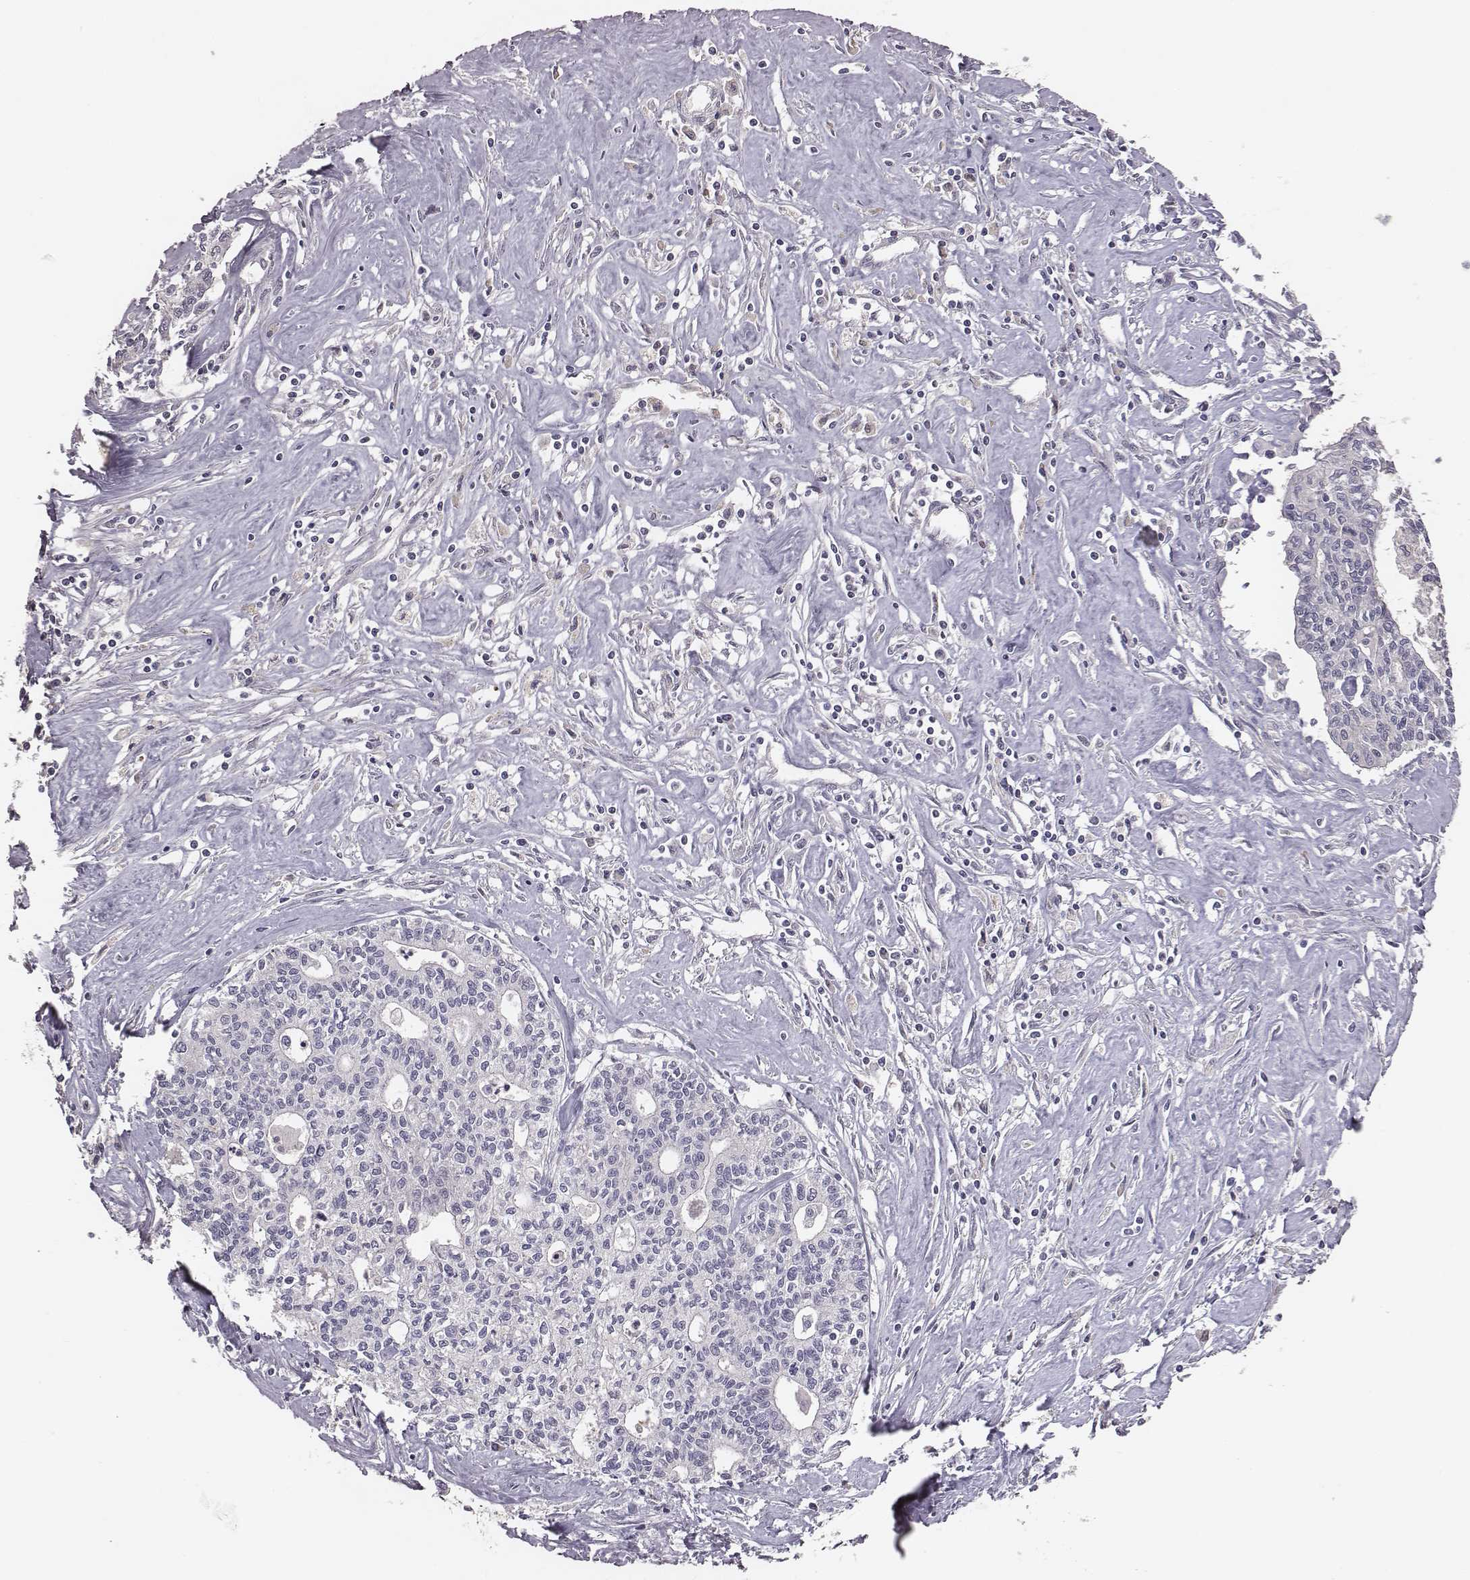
{"staining": {"intensity": "negative", "quantity": "none", "location": "none"}, "tissue": "liver cancer", "cell_type": "Tumor cells", "image_type": "cancer", "snomed": [{"axis": "morphology", "description": "Cholangiocarcinoma"}, {"axis": "topography", "description": "Liver"}], "caption": "Immunohistochemistry (IHC) of human liver cancer (cholangiocarcinoma) shows no staining in tumor cells.", "gene": "SLC22A6", "patient": {"sex": "female", "age": 61}}